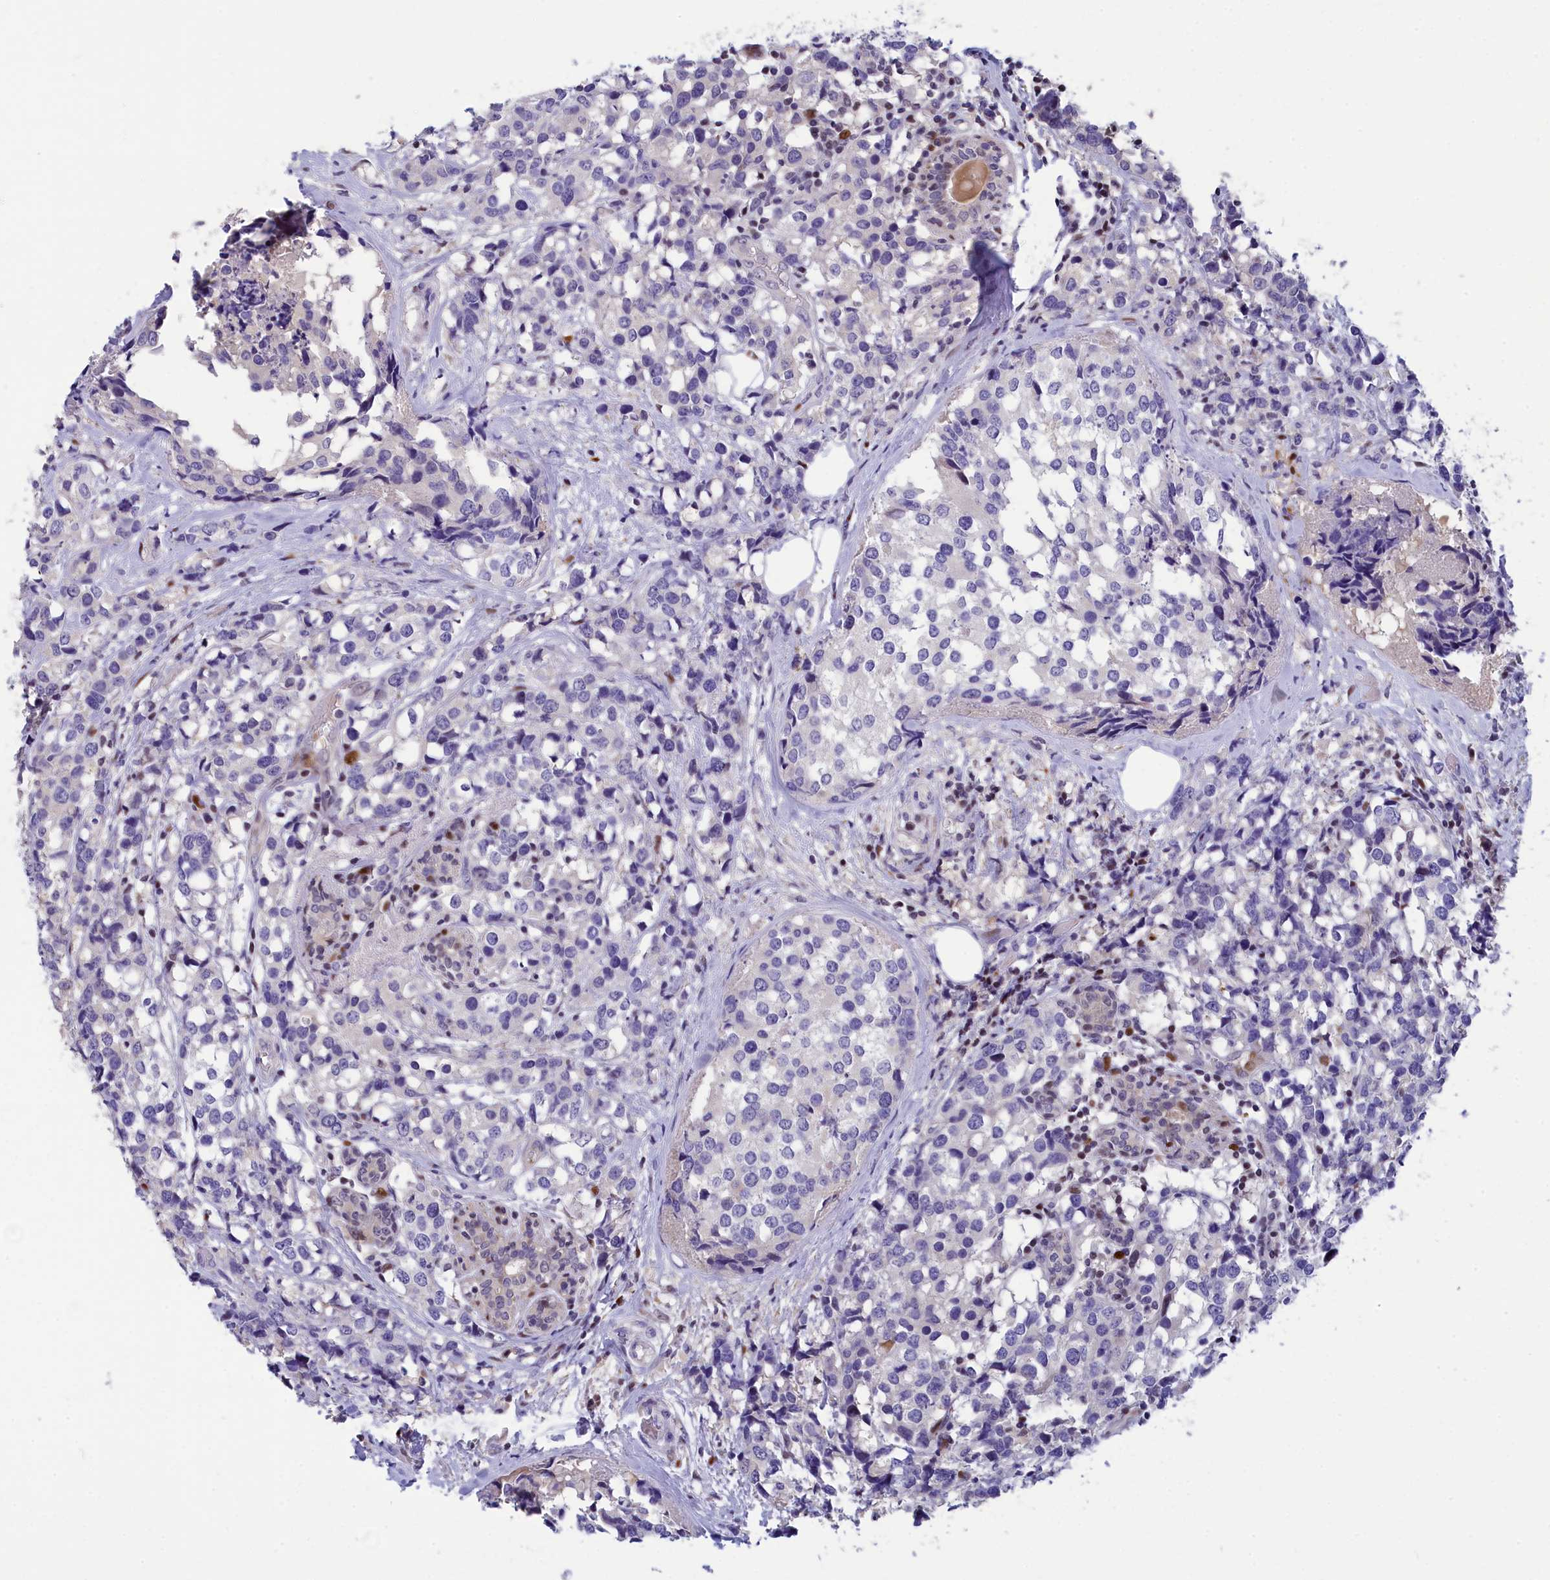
{"staining": {"intensity": "negative", "quantity": "none", "location": "none"}, "tissue": "breast cancer", "cell_type": "Tumor cells", "image_type": "cancer", "snomed": [{"axis": "morphology", "description": "Lobular carcinoma"}, {"axis": "topography", "description": "Breast"}], "caption": "Human breast cancer (lobular carcinoma) stained for a protein using IHC demonstrates no expression in tumor cells.", "gene": "NKPD1", "patient": {"sex": "female", "age": 59}}